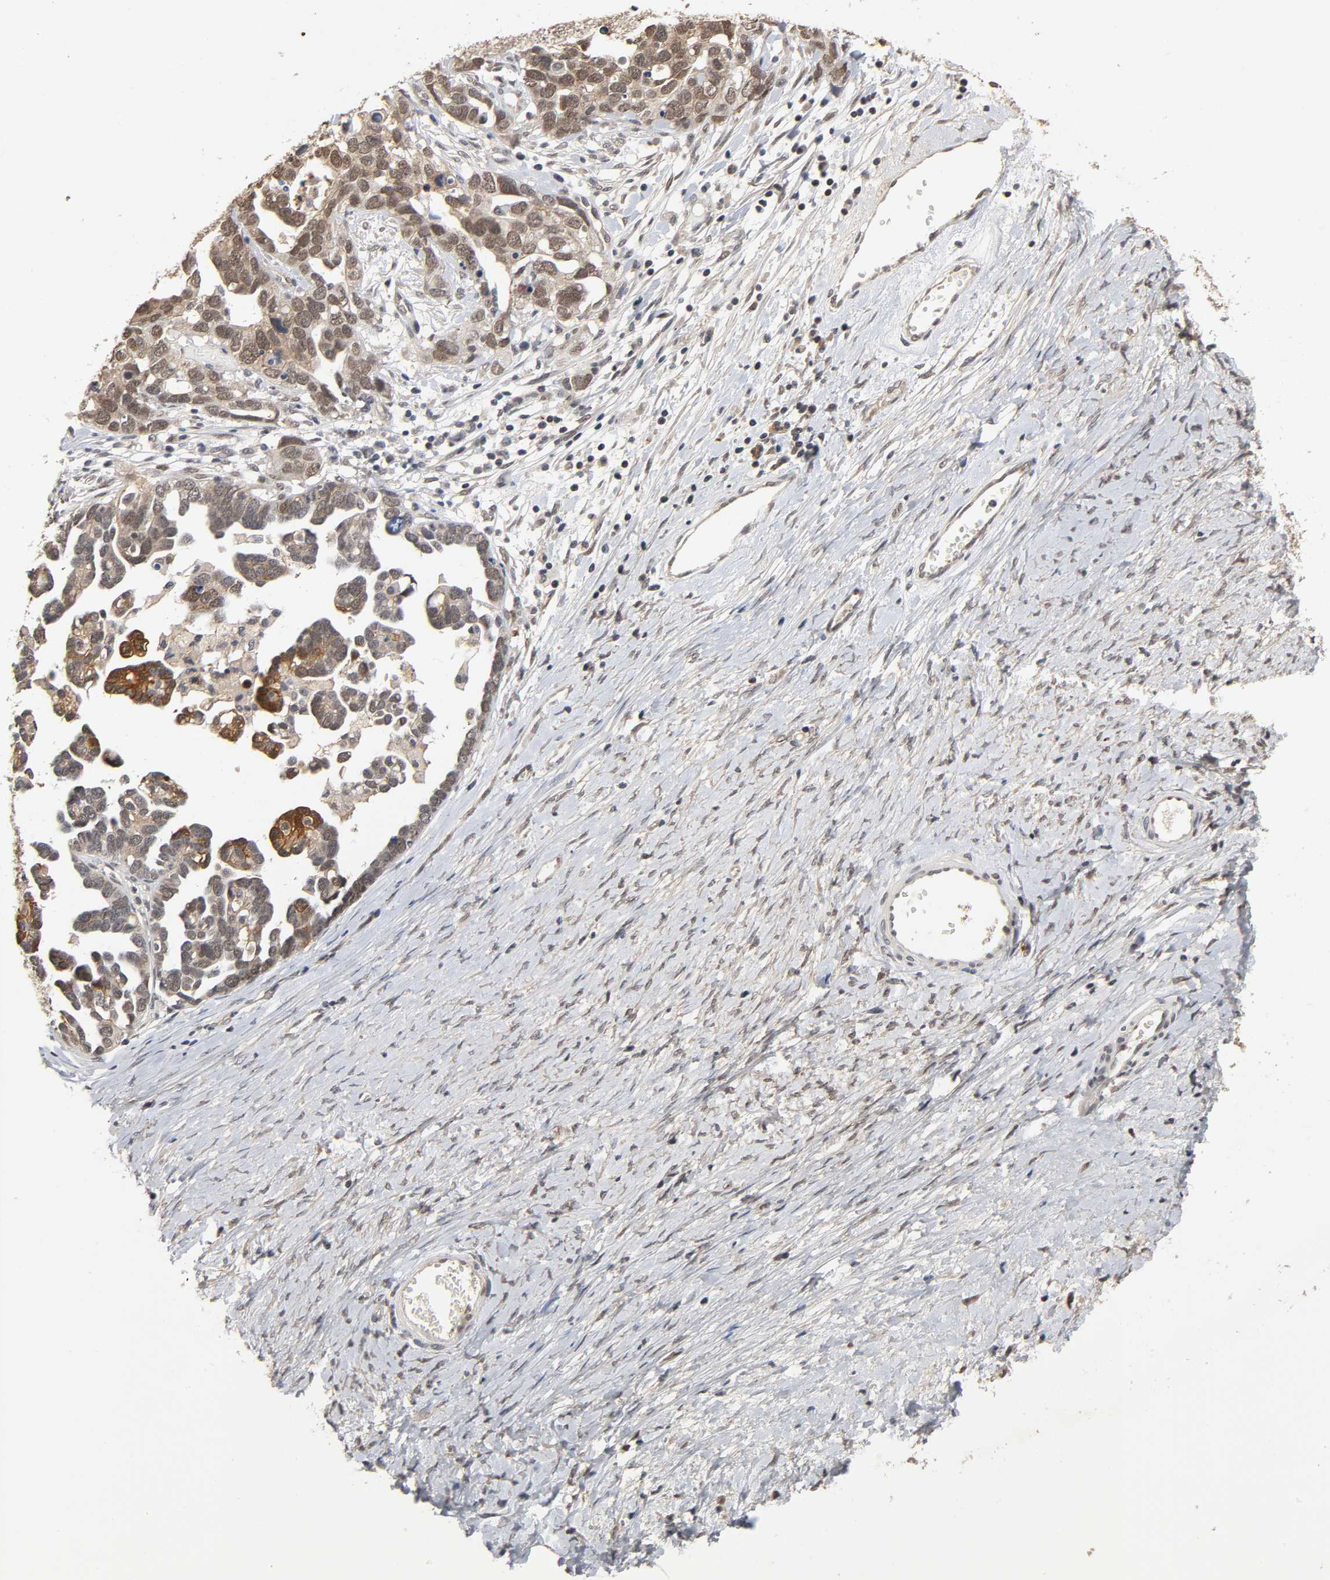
{"staining": {"intensity": "moderate", "quantity": ">75%", "location": "cytoplasmic/membranous,nuclear"}, "tissue": "ovarian cancer", "cell_type": "Tumor cells", "image_type": "cancer", "snomed": [{"axis": "morphology", "description": "Cystadenocarcinoma, serous, NOS"}, {"axis": "topography", "description": "Ovary"}], "caption": "Immunohistochemistry (IHC) staining of serous cystadenocarcinoma (ovarian), which displays medium levels of moderate cytoplasmic/membranous and nuclear expression in about >75% of tumor cells indicating moderate cytoplasmic/membranous and nuclear protein staining. The staining was performed using DAB (brown) for protein detection and nuclei were counterstained in hematoxylin (blue).", "gene": "HTR1E", "patient": {"sex": "female", "age": 54}}